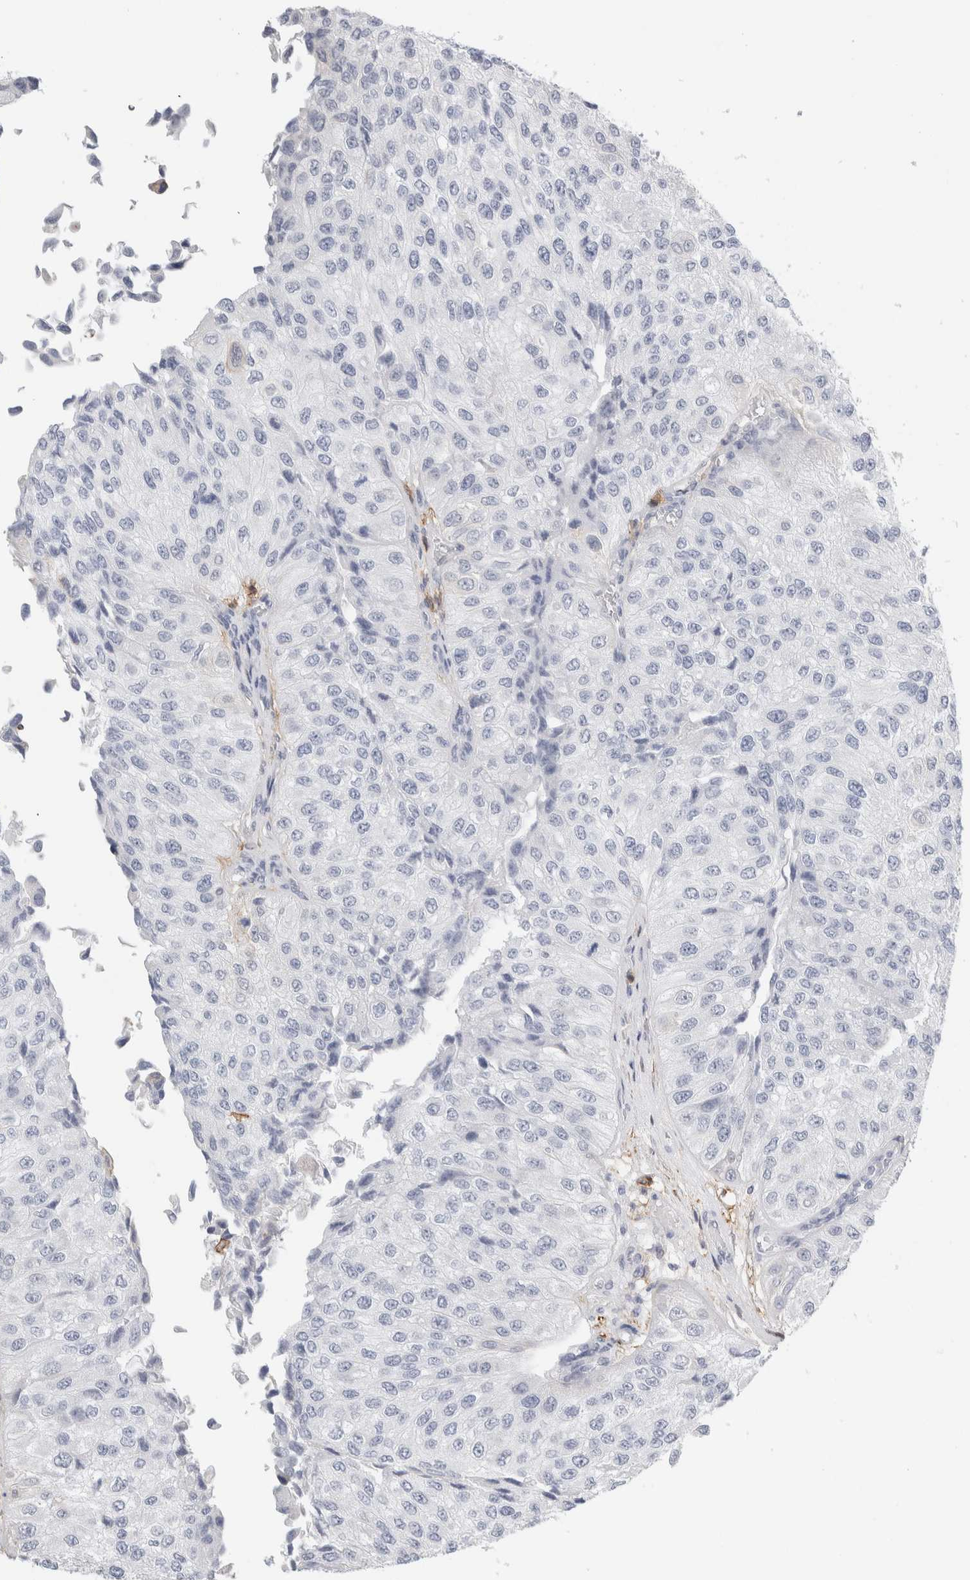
{"staining": {"intensity": "negative", "quantity": "none", "location": "none"}, "tissue": "urothelial cancer", "cell_type": "Tumor cells", "image_type": "cancer", "snomed": [{"axis": "morphology", "description": "Urothelial carcinoma, High grade"}, {"axis": "topography", "description": "Kidney"}, {"axis": "topography", "description": "Urinary bladder"}], "caption": "Immunohistochemistry (IHC) image of neoplastic tissue: high-grade urothelial carcinoma stained with DAB (3,3'-diaminobenzidine) displays no significant protein expression in tumor cells. Nuclei are stained in blue.", "gene": "P2RY2", "patient": {"sex": "male", "age": 77}}